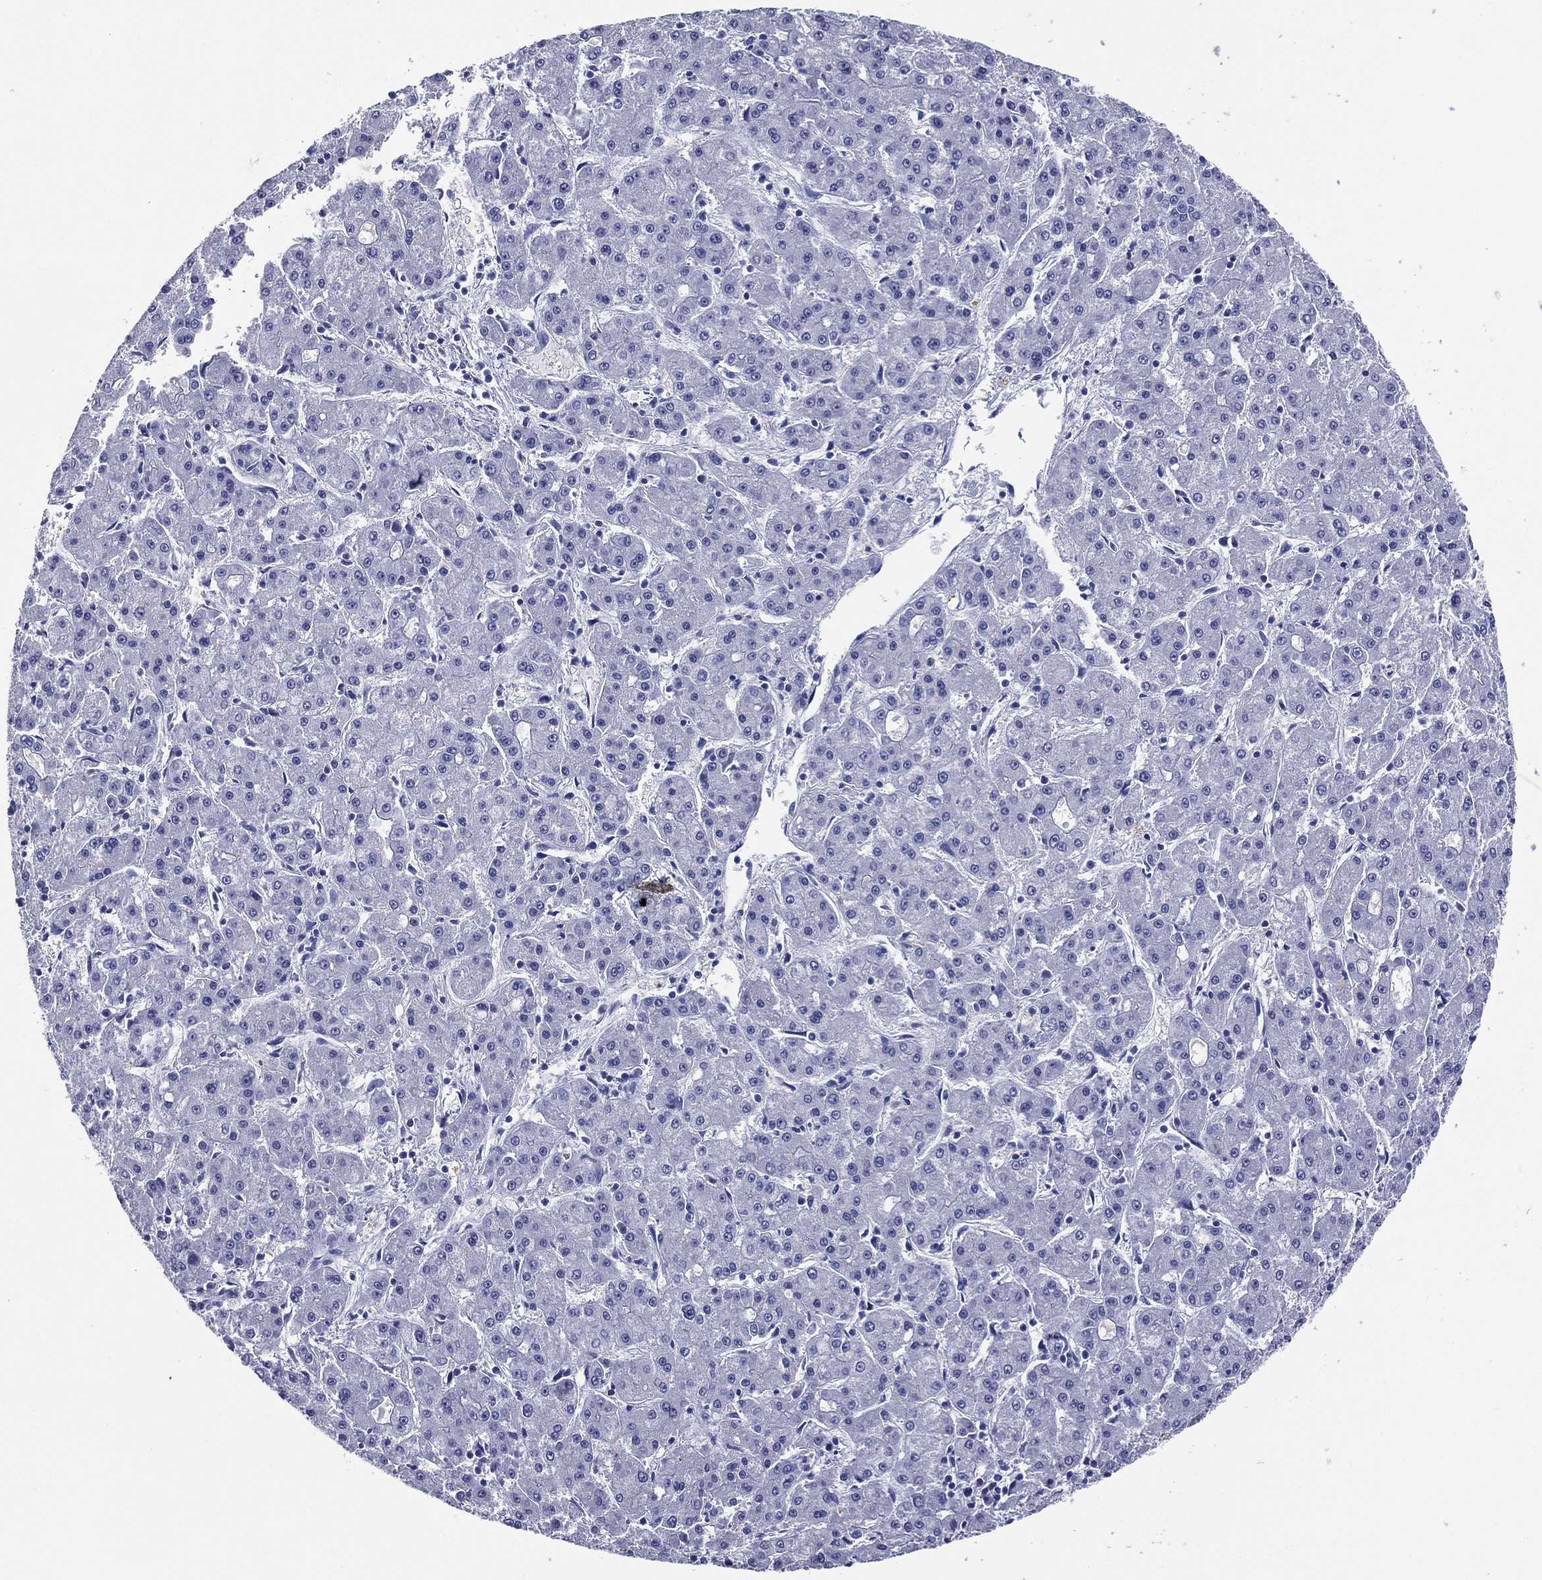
{"staining": {"intensity": "negative", "quantity": "none", "location": "none"}, "tissue": "liver cancer", "cell_type": "Tumor cells", "image_type": "cancer", "snomed": [{"axis": "morphology", "description": "Carcinoma, Hepatocellular, NOS"}, {"axis": "topography", "description": "Liver"}], "caption": "Tumor cells show no significant expression in liver hepatocellular carcinoma.", "gene": "TFAP2A", "patient": {"sex": "male", "age": 73}}